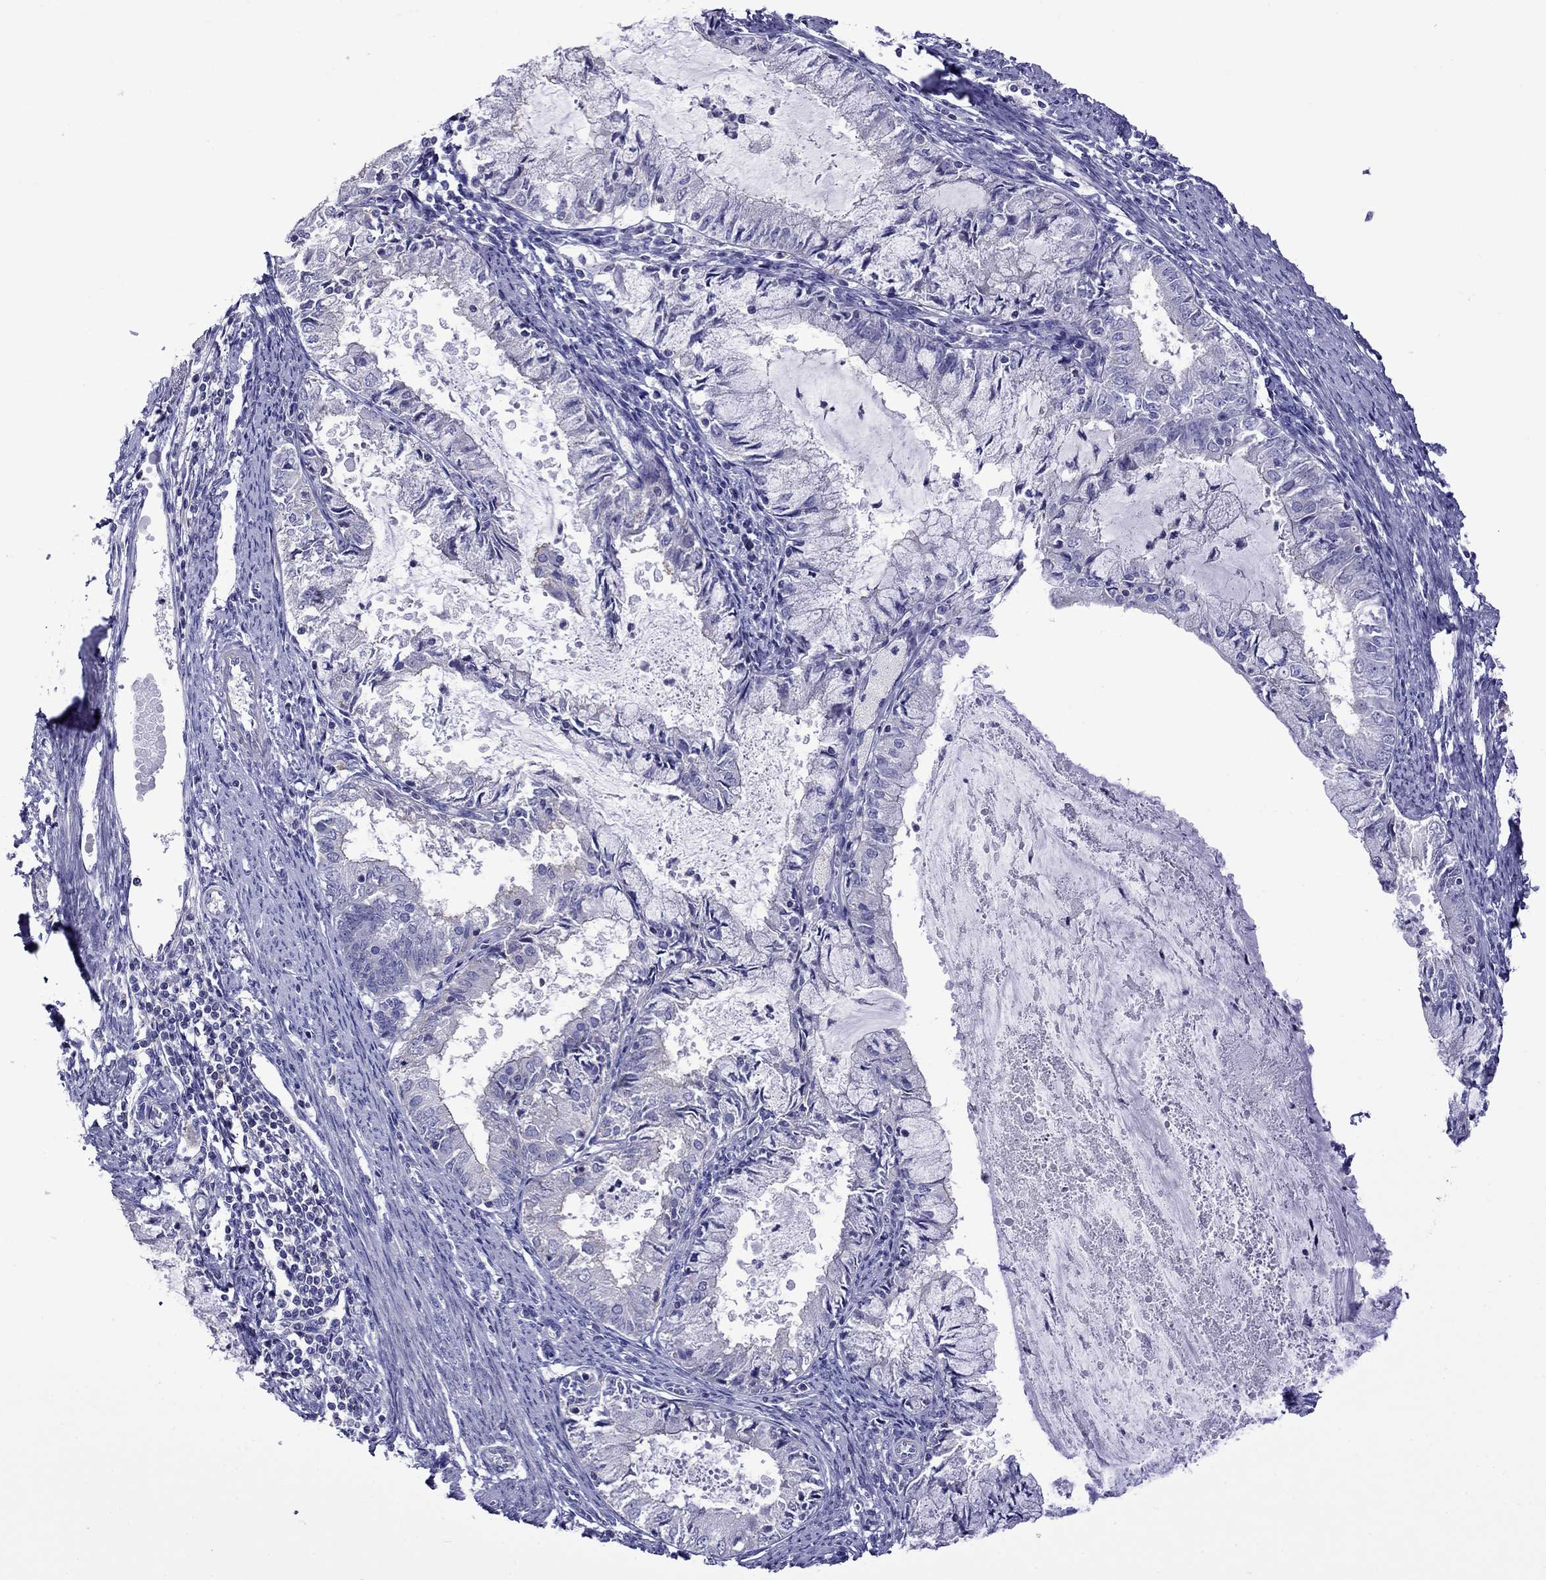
{"staining": {"intensity": "negative", "quantity": "none", "location": "none"}, "tissue": "endometrial cancer", "cell_type": "Tumor cells", "image_type": "cancer", "snomed": [{"axis": "morphology", "description": "Adenocarcinoma, NOS"}, {"axis": "topography", "description": "Endometrium"}], "caption": "There is no significant staining in tumor cells of adenocarcinoma (endometrial). (Brightfield microscopy of DAB (3,3'-diaminobenzidine) immunohistochemistry at high magnification).", "gene": "STAR", "patient": {"sex": "female", "age": 57}}